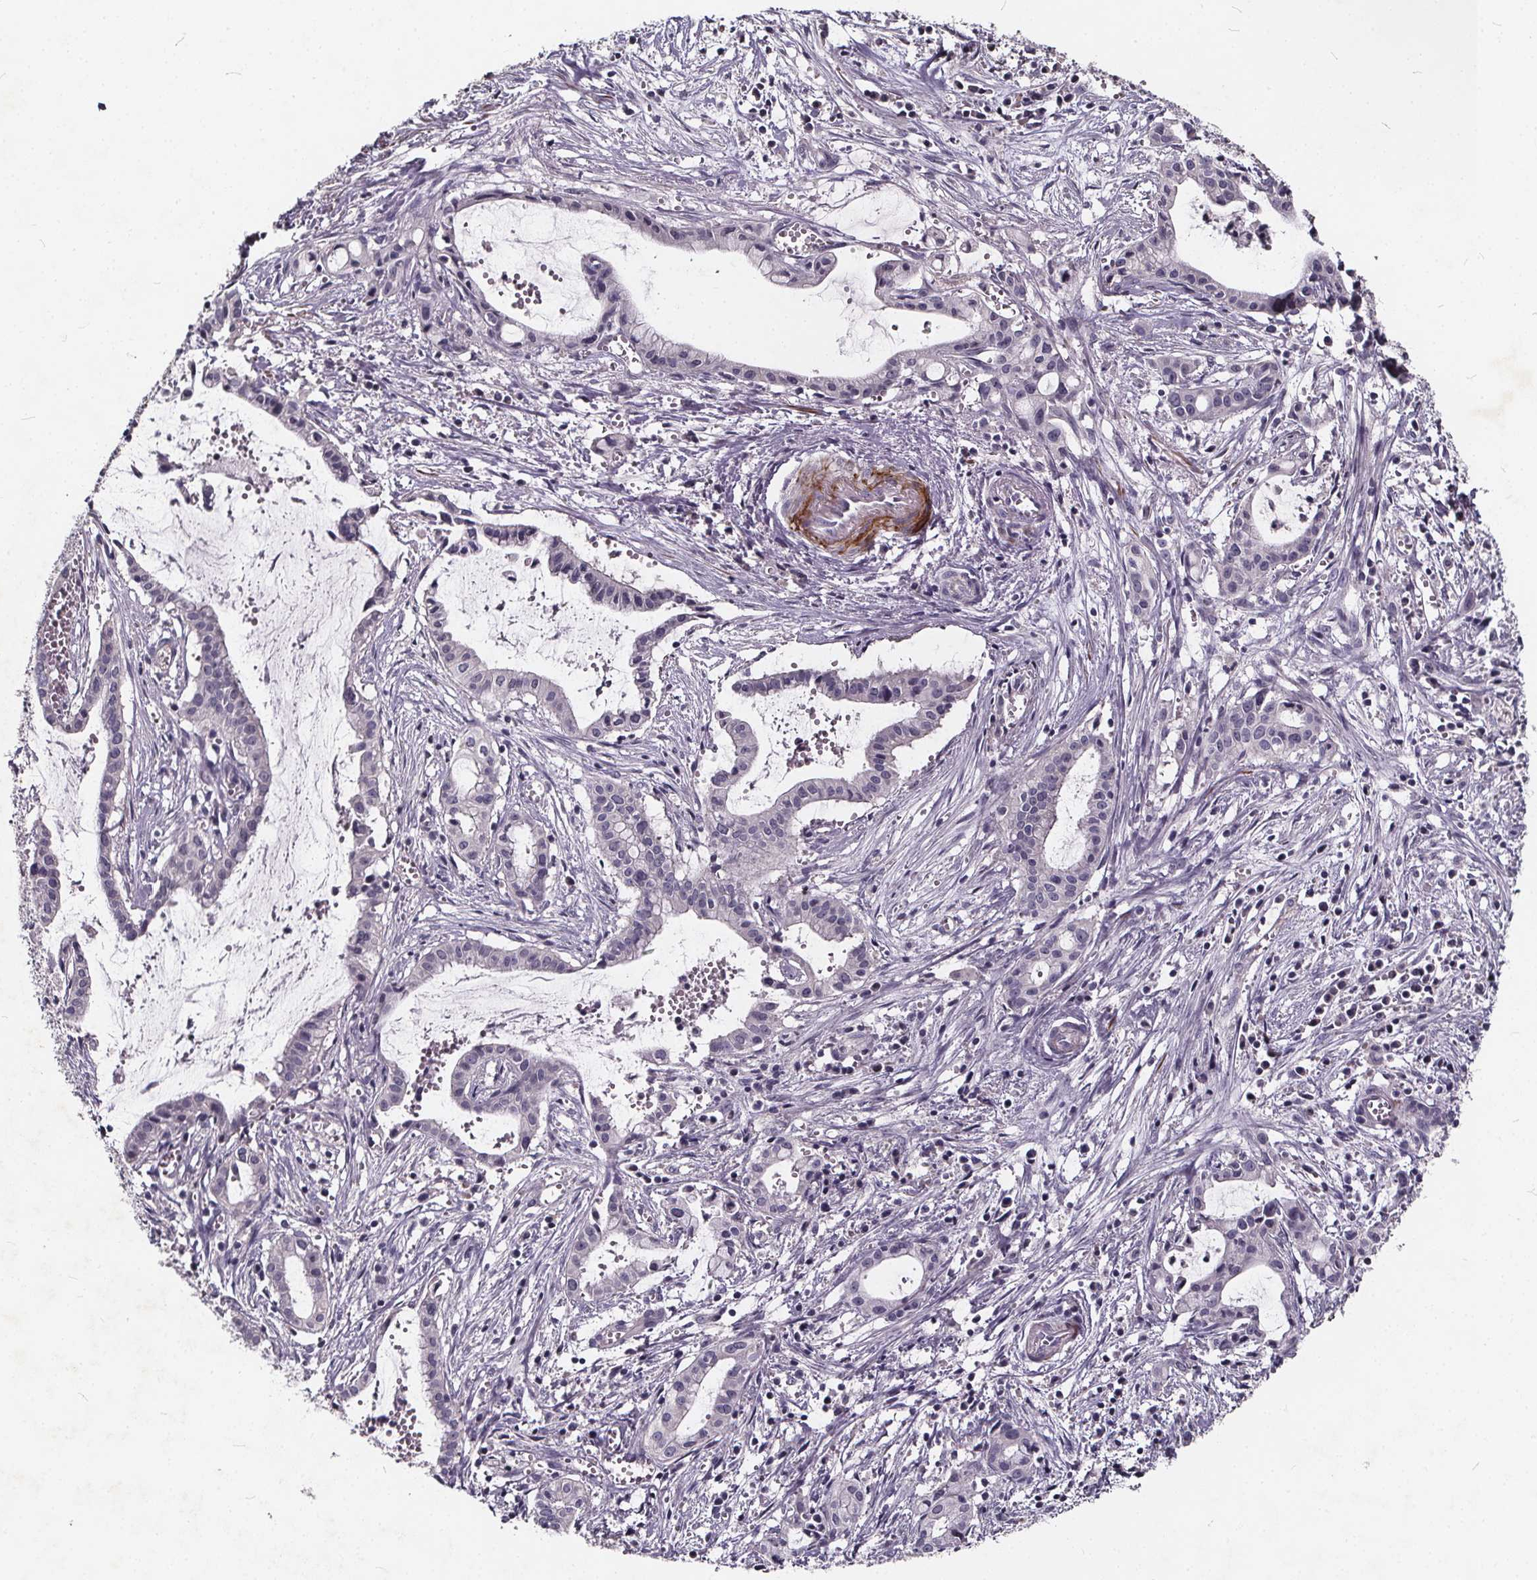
{"staining": {"intensity": "negative", "quantity": "none", "location": "none"}, "tissue": "pancreatic cancer", "cell_type": "Tumor cells", "image_type": "cancer", "snomed": [{"axis": "morphology", "description": "Adenocarcinoma, NOS"}, {"axis": "topography", "description": "Pancreas"}], "caption": "DAB immunohistochemical staining of human pancreatic cancer (adenocarcinoma) exhibits no significant staining in tumor cells.", "gene": "TSPAN14", "patient": {"sex": "male", "age": 48}}